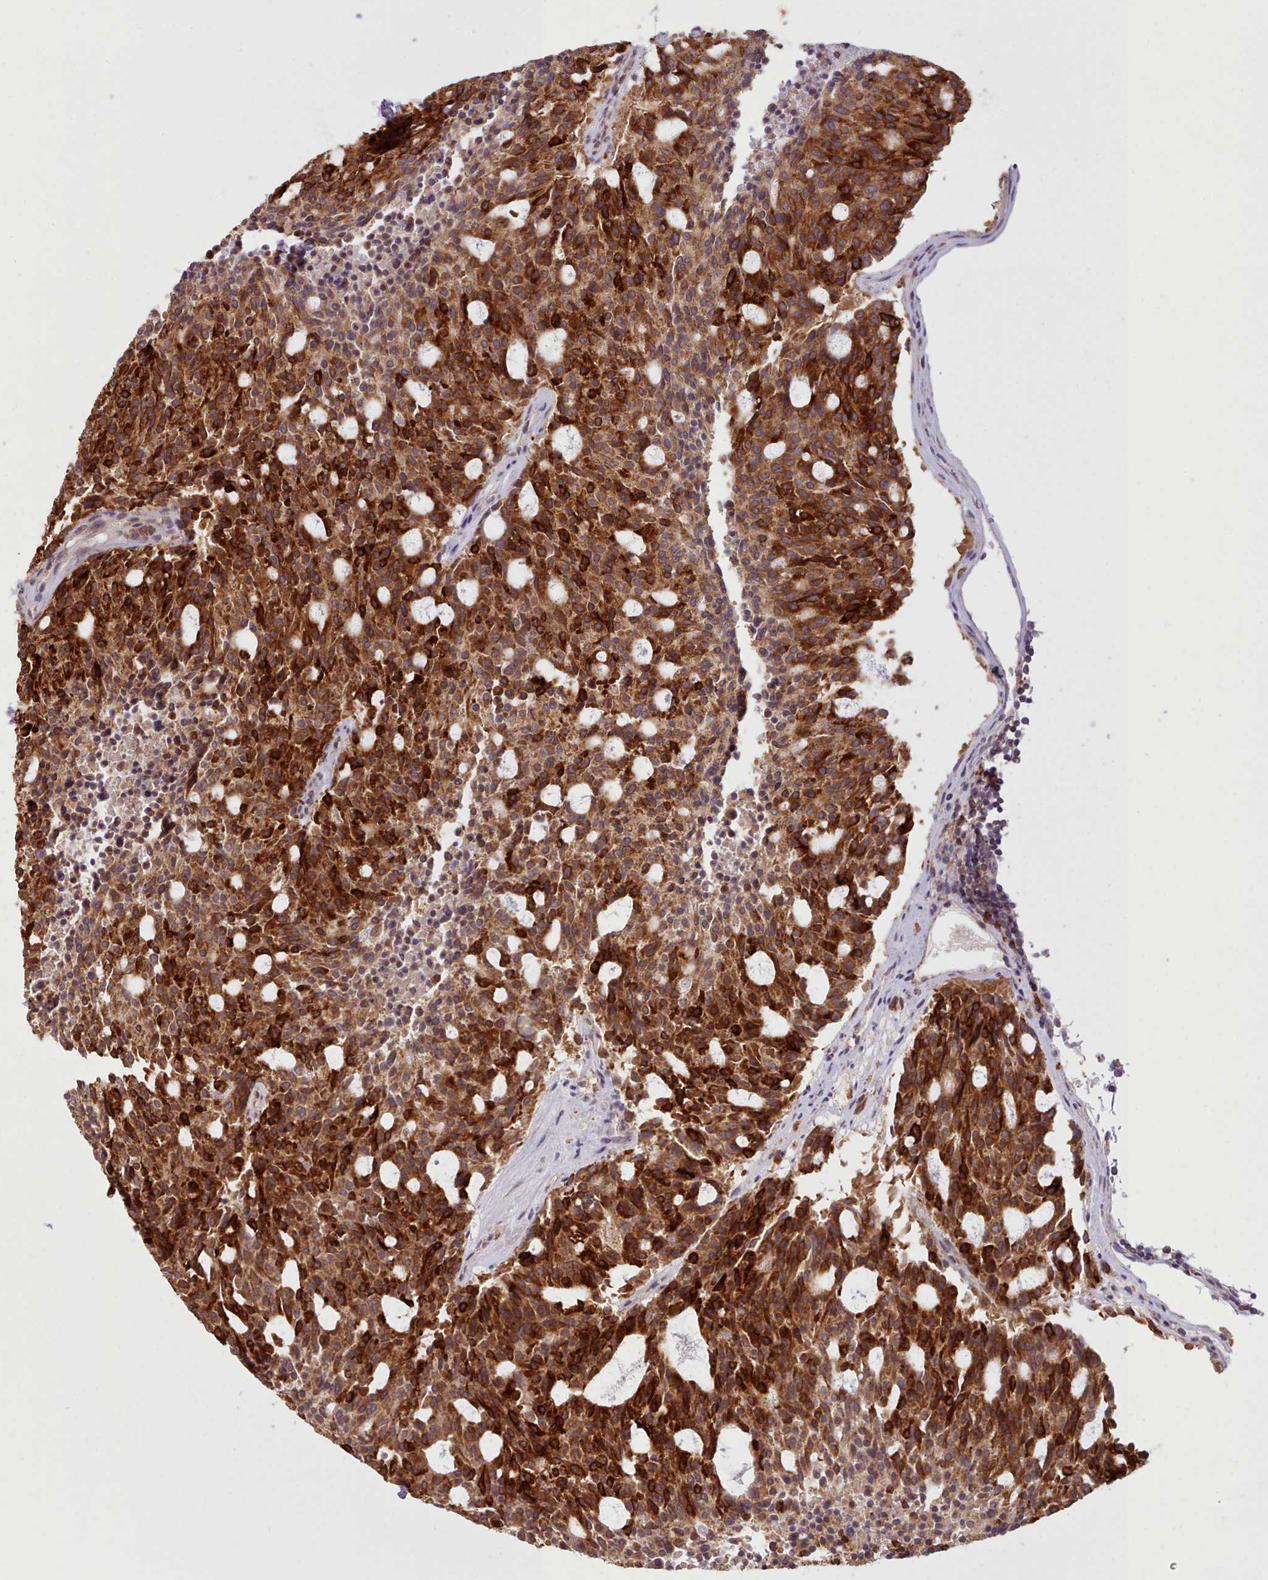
{"staining": {"intensity": "strong", "quantity": ">75%", "location": "cytoplasmic/membranous"}, "tissue": "carcinoid", "cell_type": "Tumor cells", "image_type": "cancer", "snomed": [{"axis": "morphology", "description": "Carcinoid, malignant, NOS"}, {"axis": "topography", "description": "Pancreas"}], "caption": "Strong cytoplasmic/membranous protein staining is seen in about >75% of tumor cells in carcinoid.", "gene": "CRYBG1", "patient": {"sex": "female", "age": 54}}